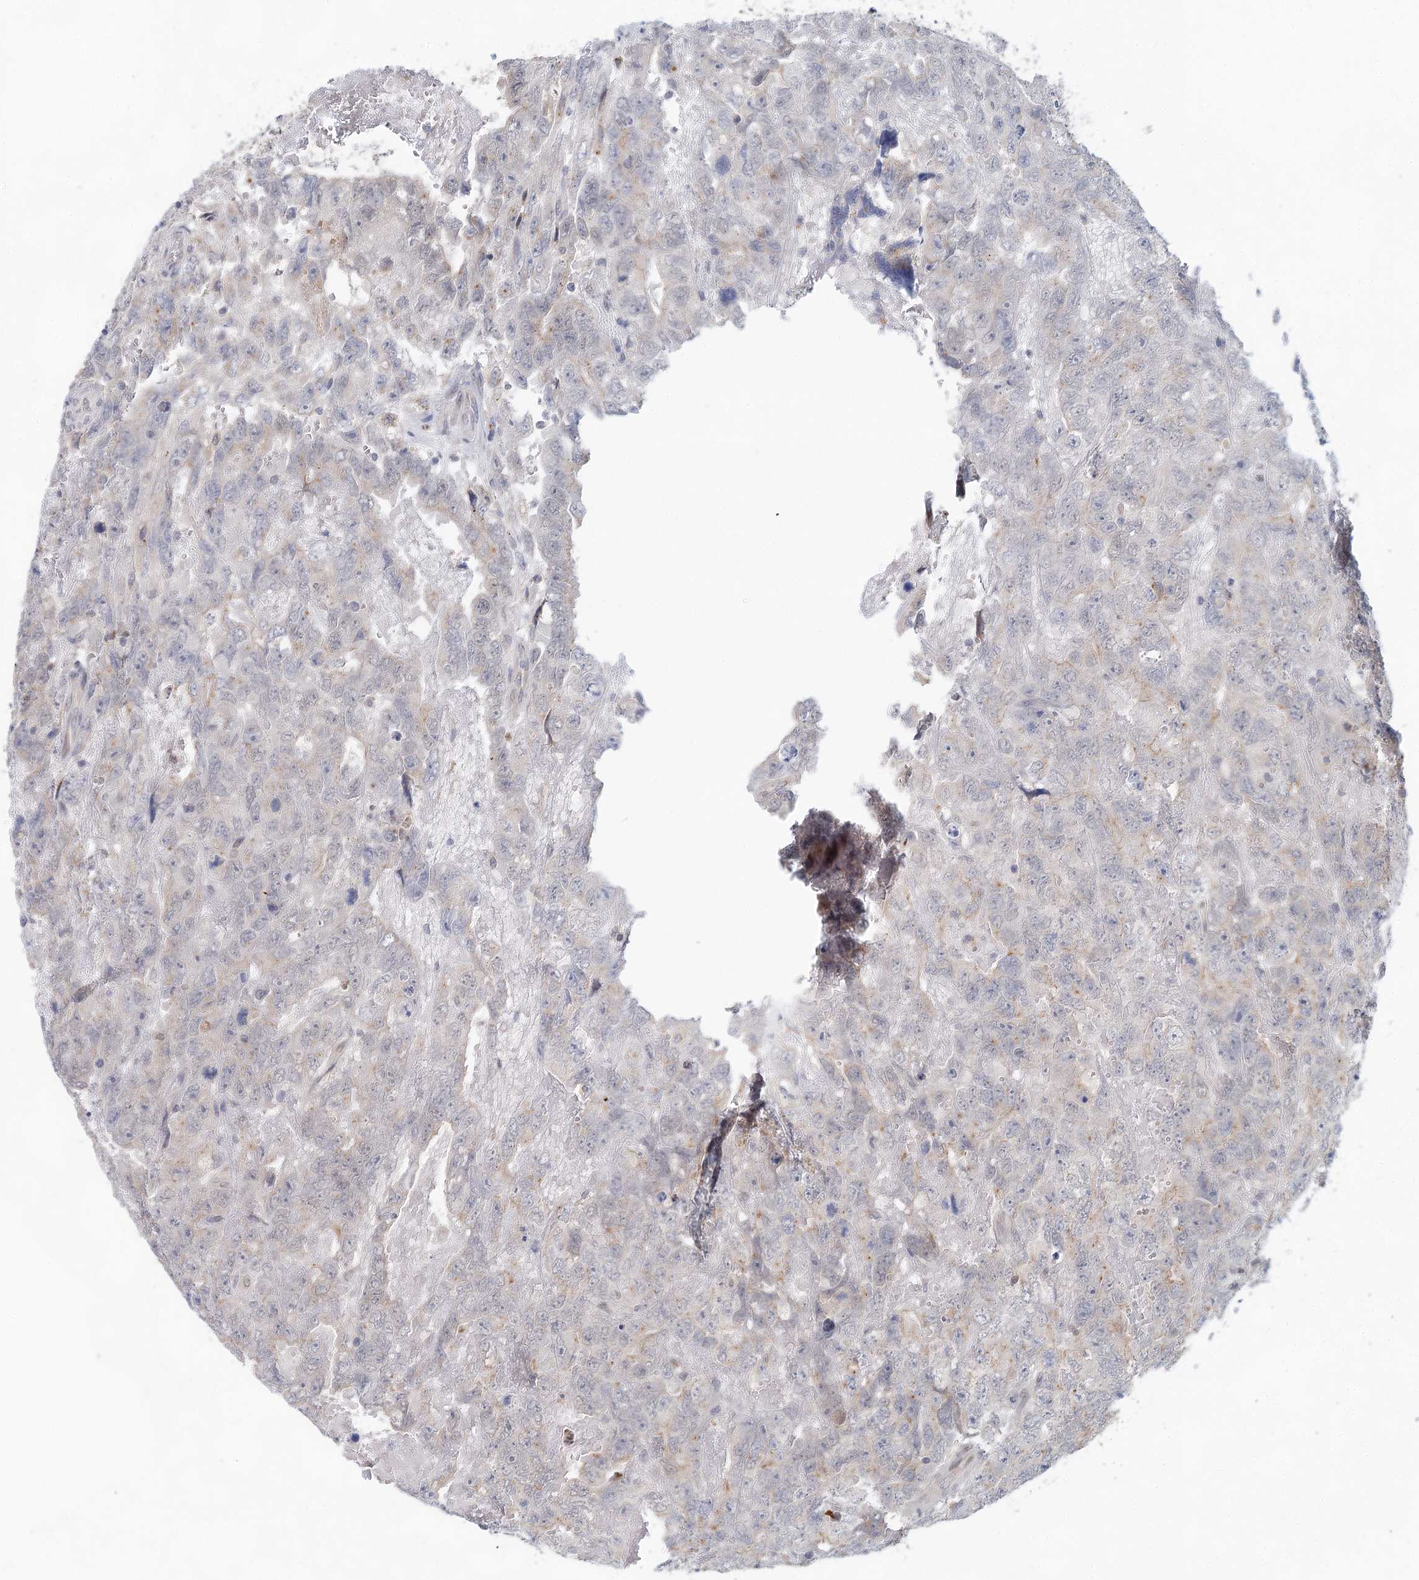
{"staining": {"intensity": "weak", "quantity": "<25%", "location": "cytoplasmic/membranous"}, "tissue": "testis cancer", "cell_type": "Tumor cells", "image_type": "cancer", "snomed": [{"axis": "morphology", "description": "Carcinoma, Embryonal, NOS"}, {"axis": "topography", "description": "Testis"}], "caption": "DAB (3,3'-diaminobenzidine) immunohistochemical staining of testis cancer (embryonal carcinoma) displays no significant staining in tumor cells.", "gene": "BLTP1", "patient": {"sex": "male", "age": 45}}